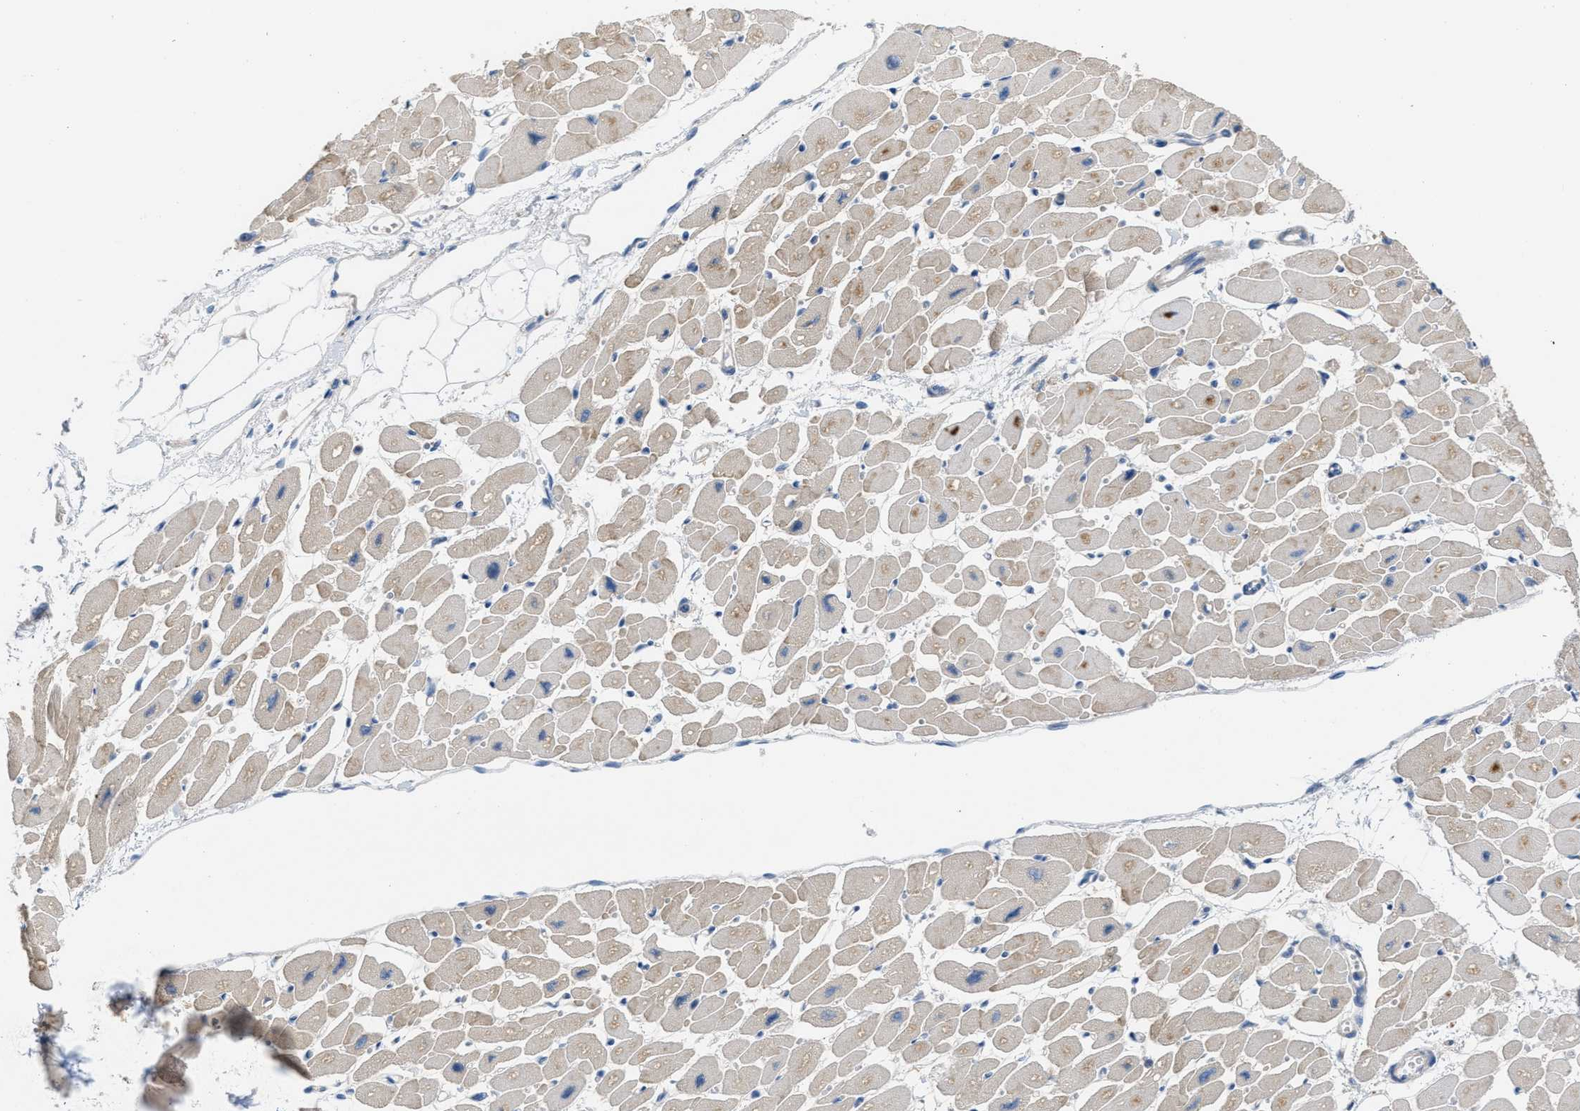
{"staining": {"intensity": "weak", "quantity": "25%-75%", "location": "cytoplasmic/membranous"}, "tissue": "heart muscle", "cell_type": "Cardiomyocytes", "image_type": "normal", "snomed": [{"axis": "morphology", "description": "Normal tissue, NOS"}, {"axis": "topography", "description": "Heart"}], "caption": "Brown immunohistochemical staining in unremarkable human heart muscle shows weak cytoplasmic/membranous positivity in approximately 25%-75% of cardiomyocytes.", "gene": "UBA5", "patient": {"sex": "female", "age": 54}}